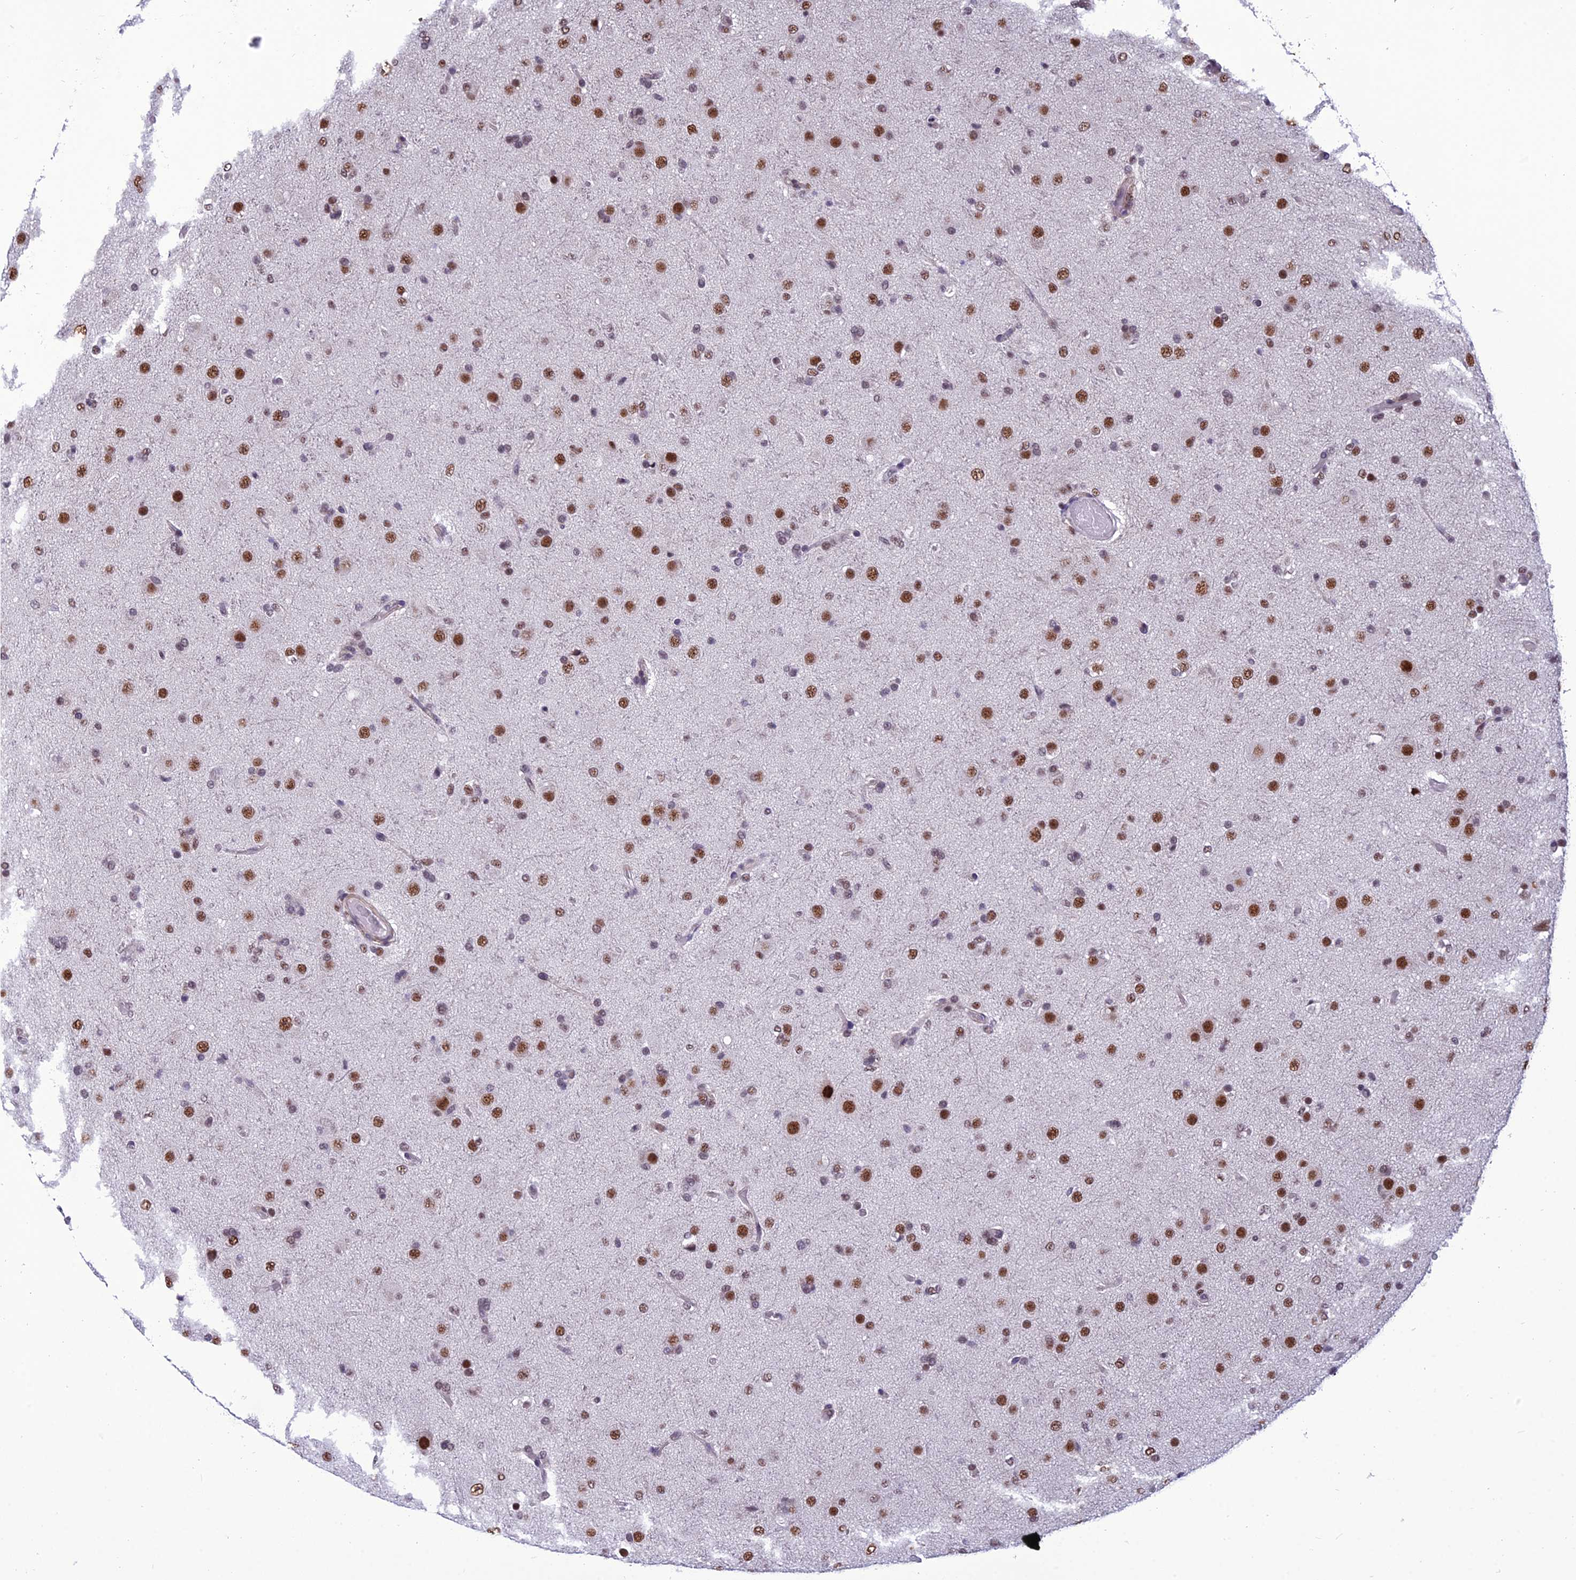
{"staining": {"intensity": "moderate", "quantity": ">75%", "location": "nuclear"}, "tissue": "glioma", "cell_type": "Tumor cells", "image_type": "cancer", "snomed": [{"axis": "morphology", "description": "Glioma, malignant, Low grade"}, {"axis": "topography", "description": "Brain"}], "caption": "Tumor cells display medium levels of moderate nuclear expression in about >75% of cells in low-grade glioma (malignant).", "gene": "RSRC1", "patient": {"sex": "male", "age": 65}}